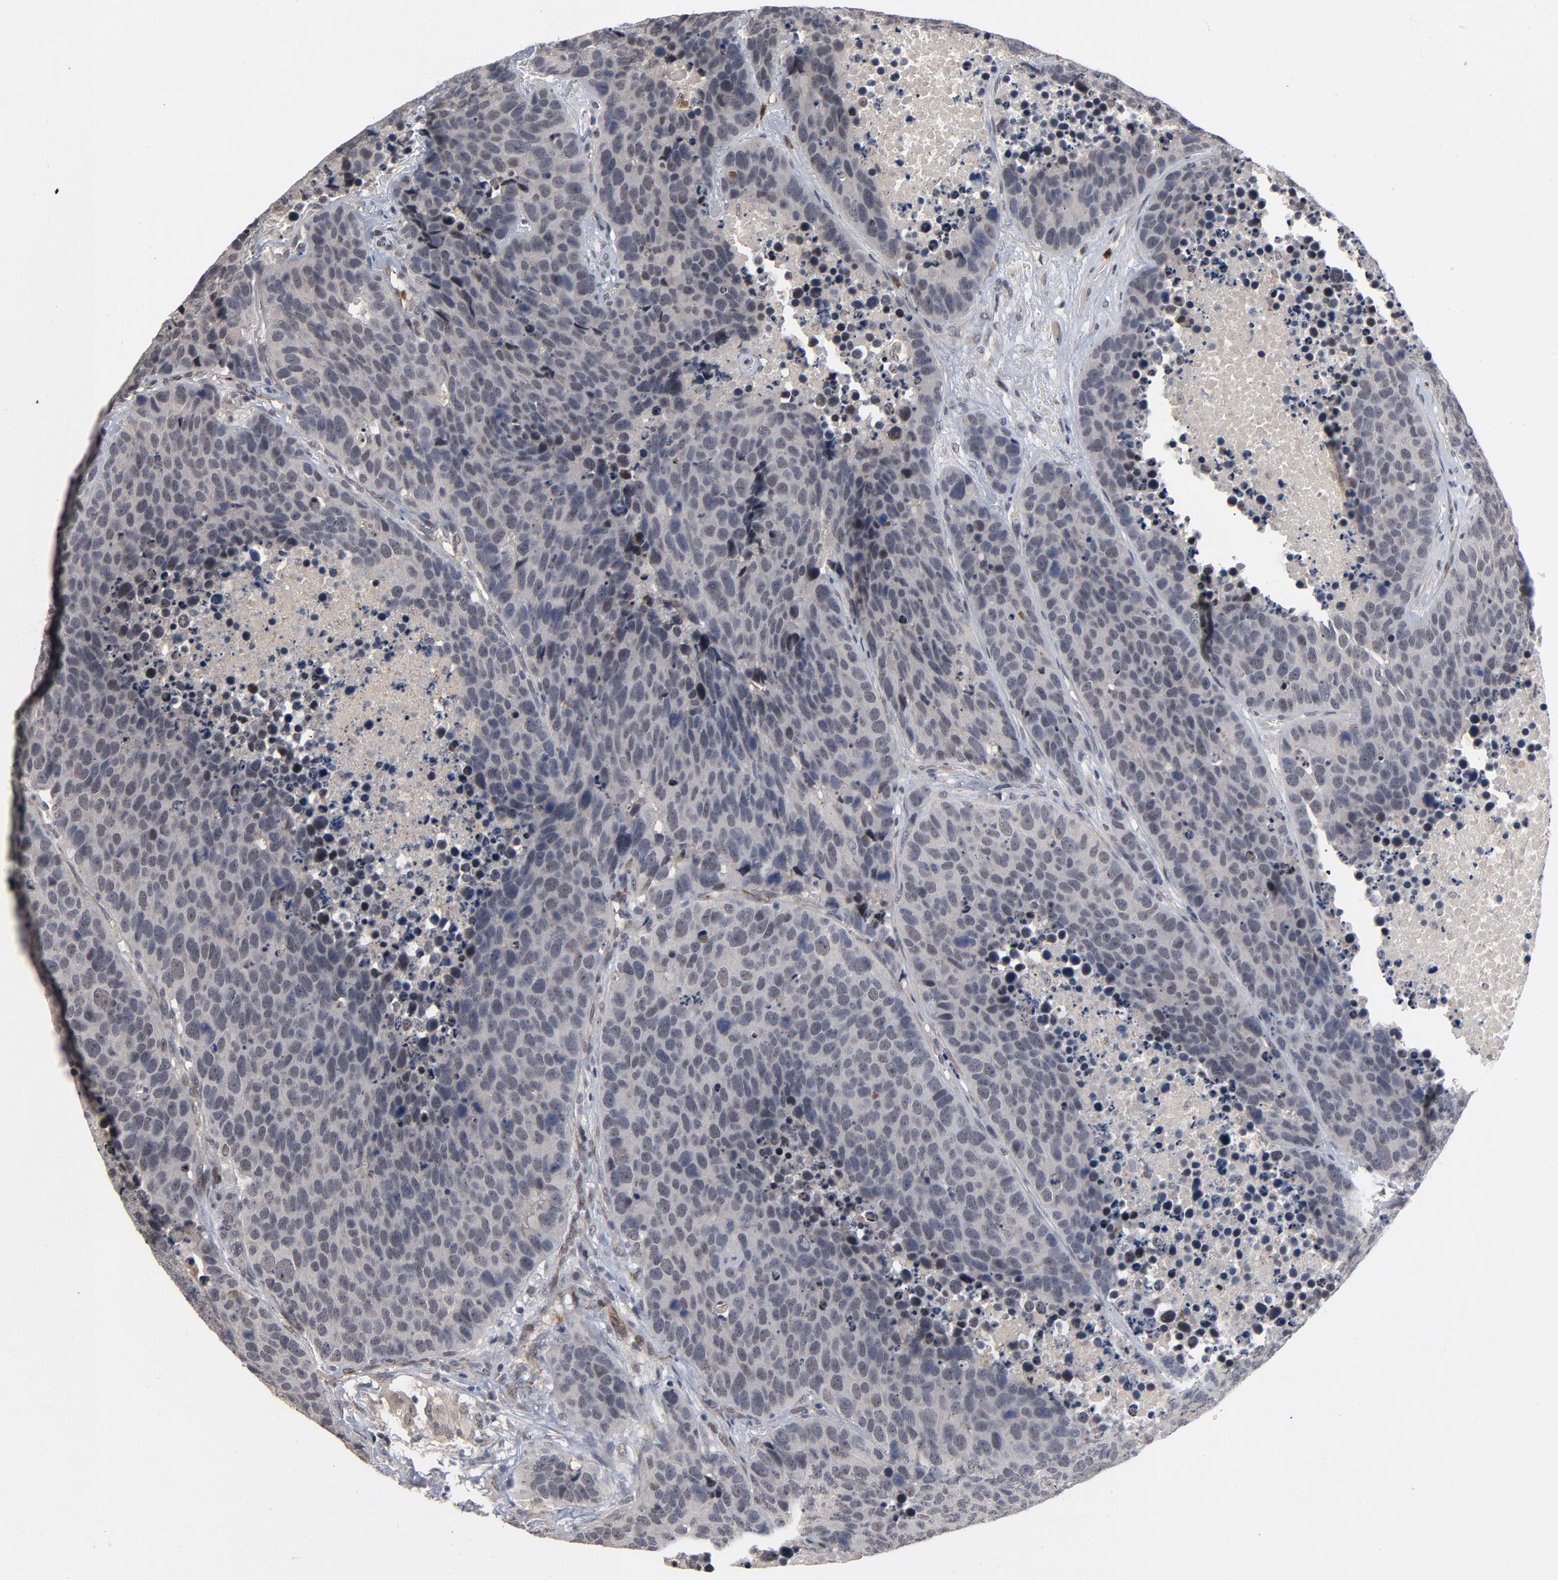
{"staining": {"intensity": "negative", "quantity": "none", "location": "none"}, "tissue": "carcinoid", "cell_type": "Tumor cells", "image_type": "cancer", "snomed": [{"axis": "morphology", "description": "Carcinoid, malignant, NOS"}, {"axis": "topography", "description": "Lung"}], "caption": "An IHC photomicrograph of carcinoid is shown. There is no staining in tumor cells of carcinoid.", "gene": "RTL5", "patient": {"sex": "male", "age": 60}}